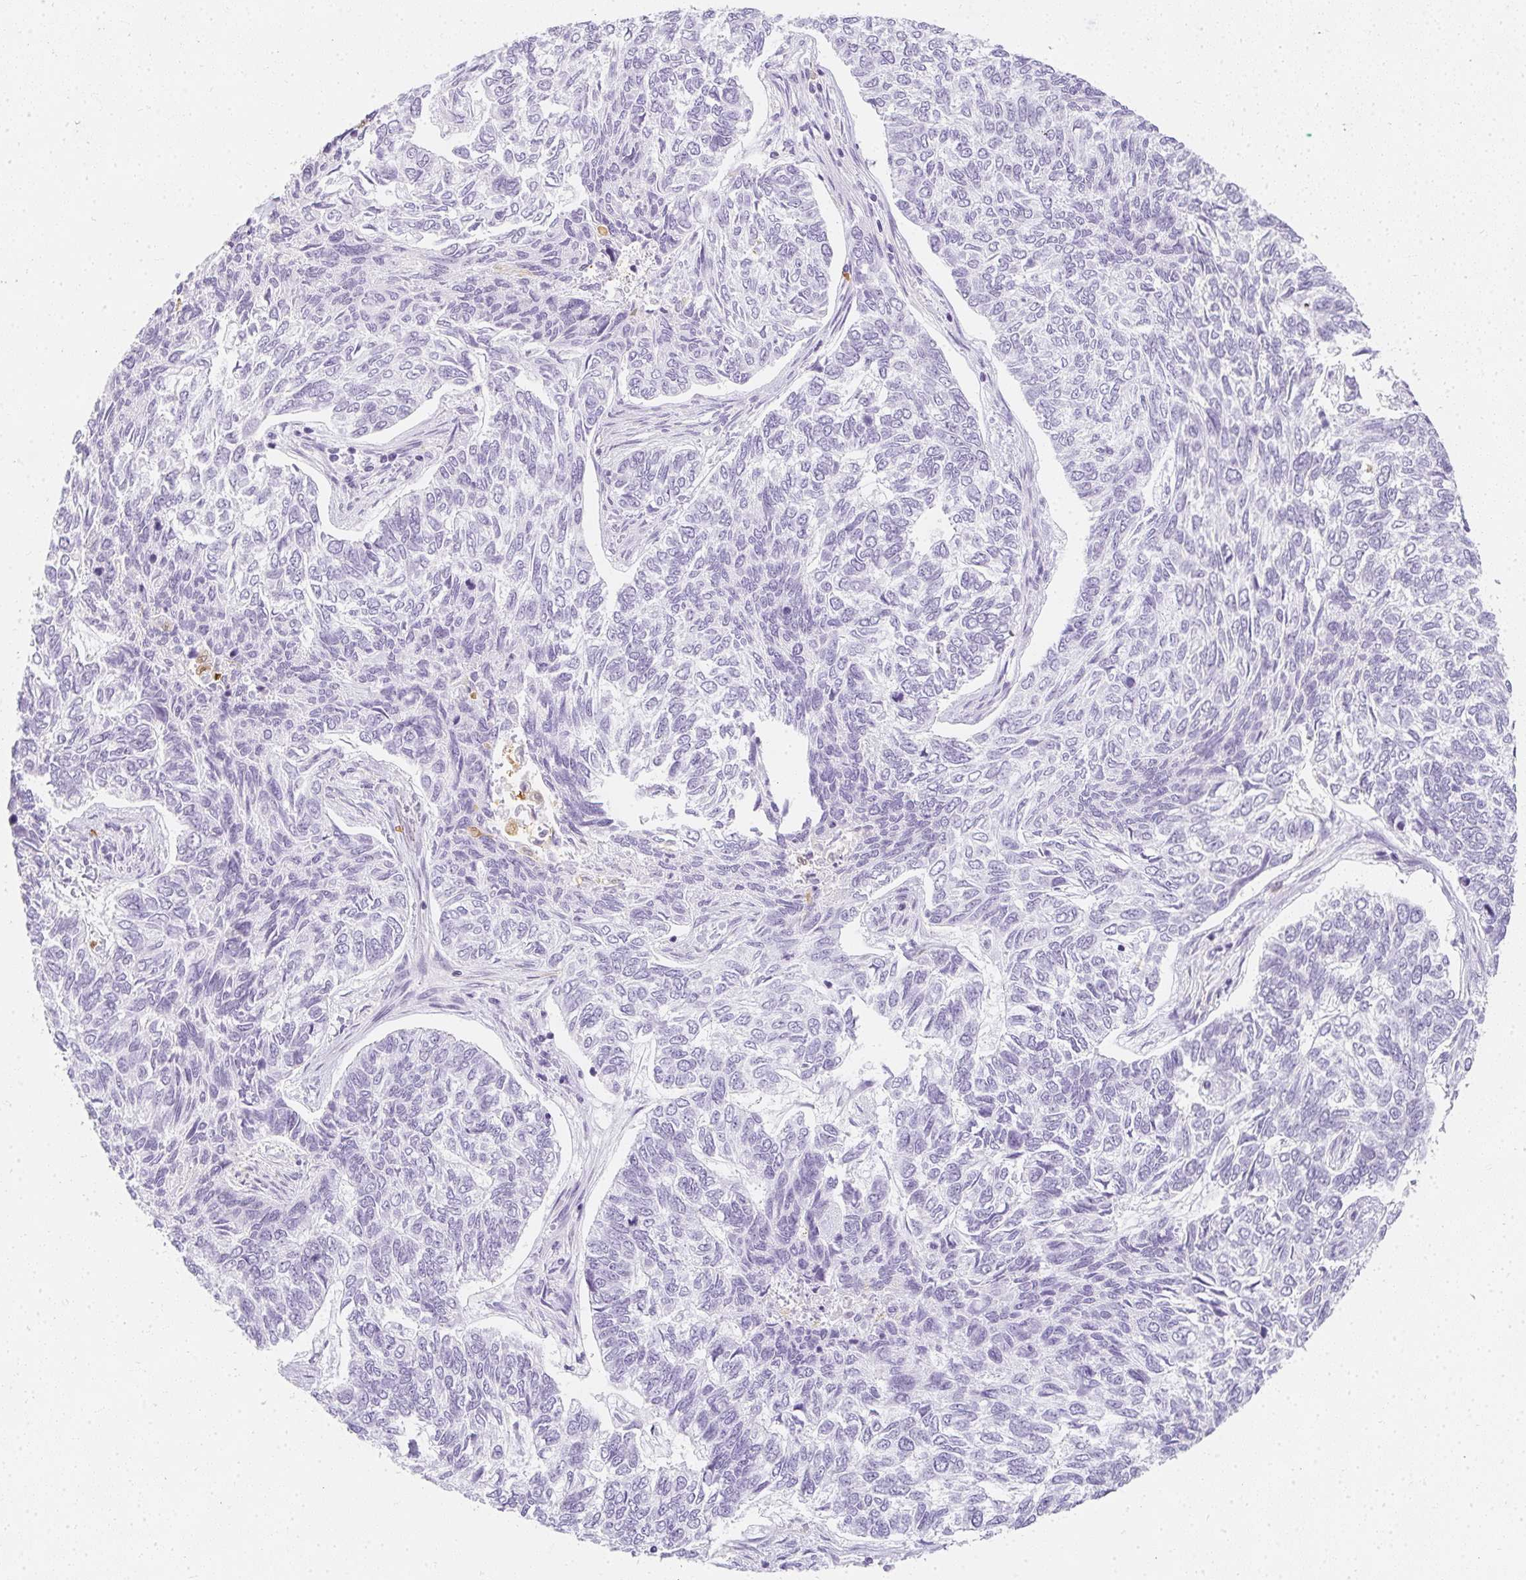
{"staining": {"intensity": "negative", "quantity": "none", "location": "none"}, "tissue": "skin cancer", "cell_type": "Tumor cells", "image_type": "cancer", "snomed": [{"axis": "morphology", "description": "Basal cell carcinoma"}, {"axis": "topography", "description": "Skin"}], "caption": "Tumor cells are negative for protein expression in human skin basal cell carcinoma.", "gene": "HK3", "patient": {"sex": "female", "age": 65}}